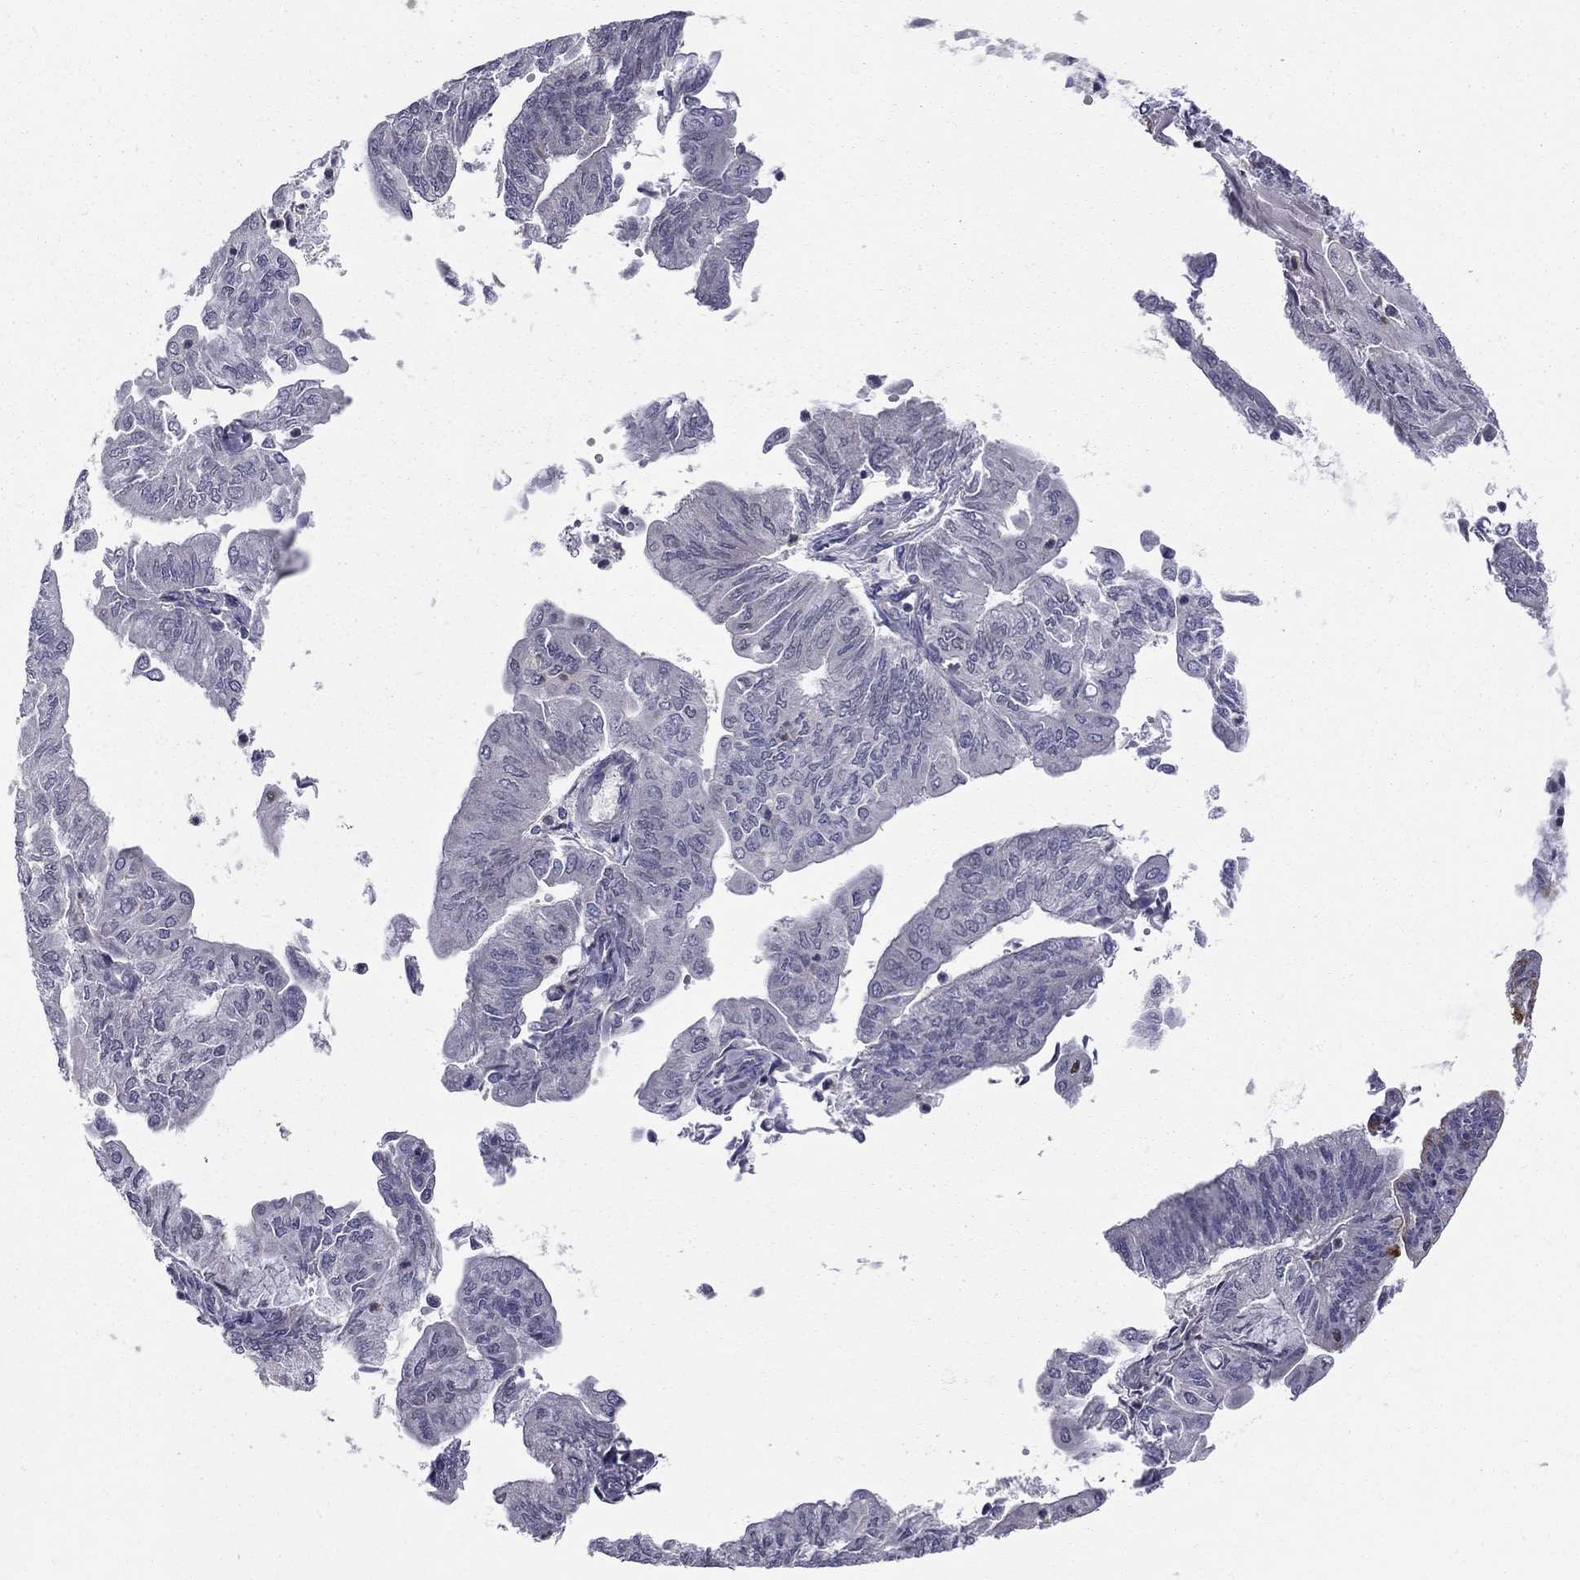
{"staining": {"intensity": "negative", "quantity": "none", "location": "none"}, "tissue": "endometrial cancer", "cell_type": "Tumor cells", "image_type": "cancer", "snomed": [{"axis": "morphology", "description": "Adenocarcinoma, NOS"}, {"axis": "topography", "description": "Endometrium"}], "caption": "High magnification brightfield microscopy of endometrial adenocarcinoma stained with DAB (brown) and counterstained with hematoxylin (blue): tumor cells show no significant positivity.", "gene": "PCGF3", "patient": {"sex": "female", "age": 59}}